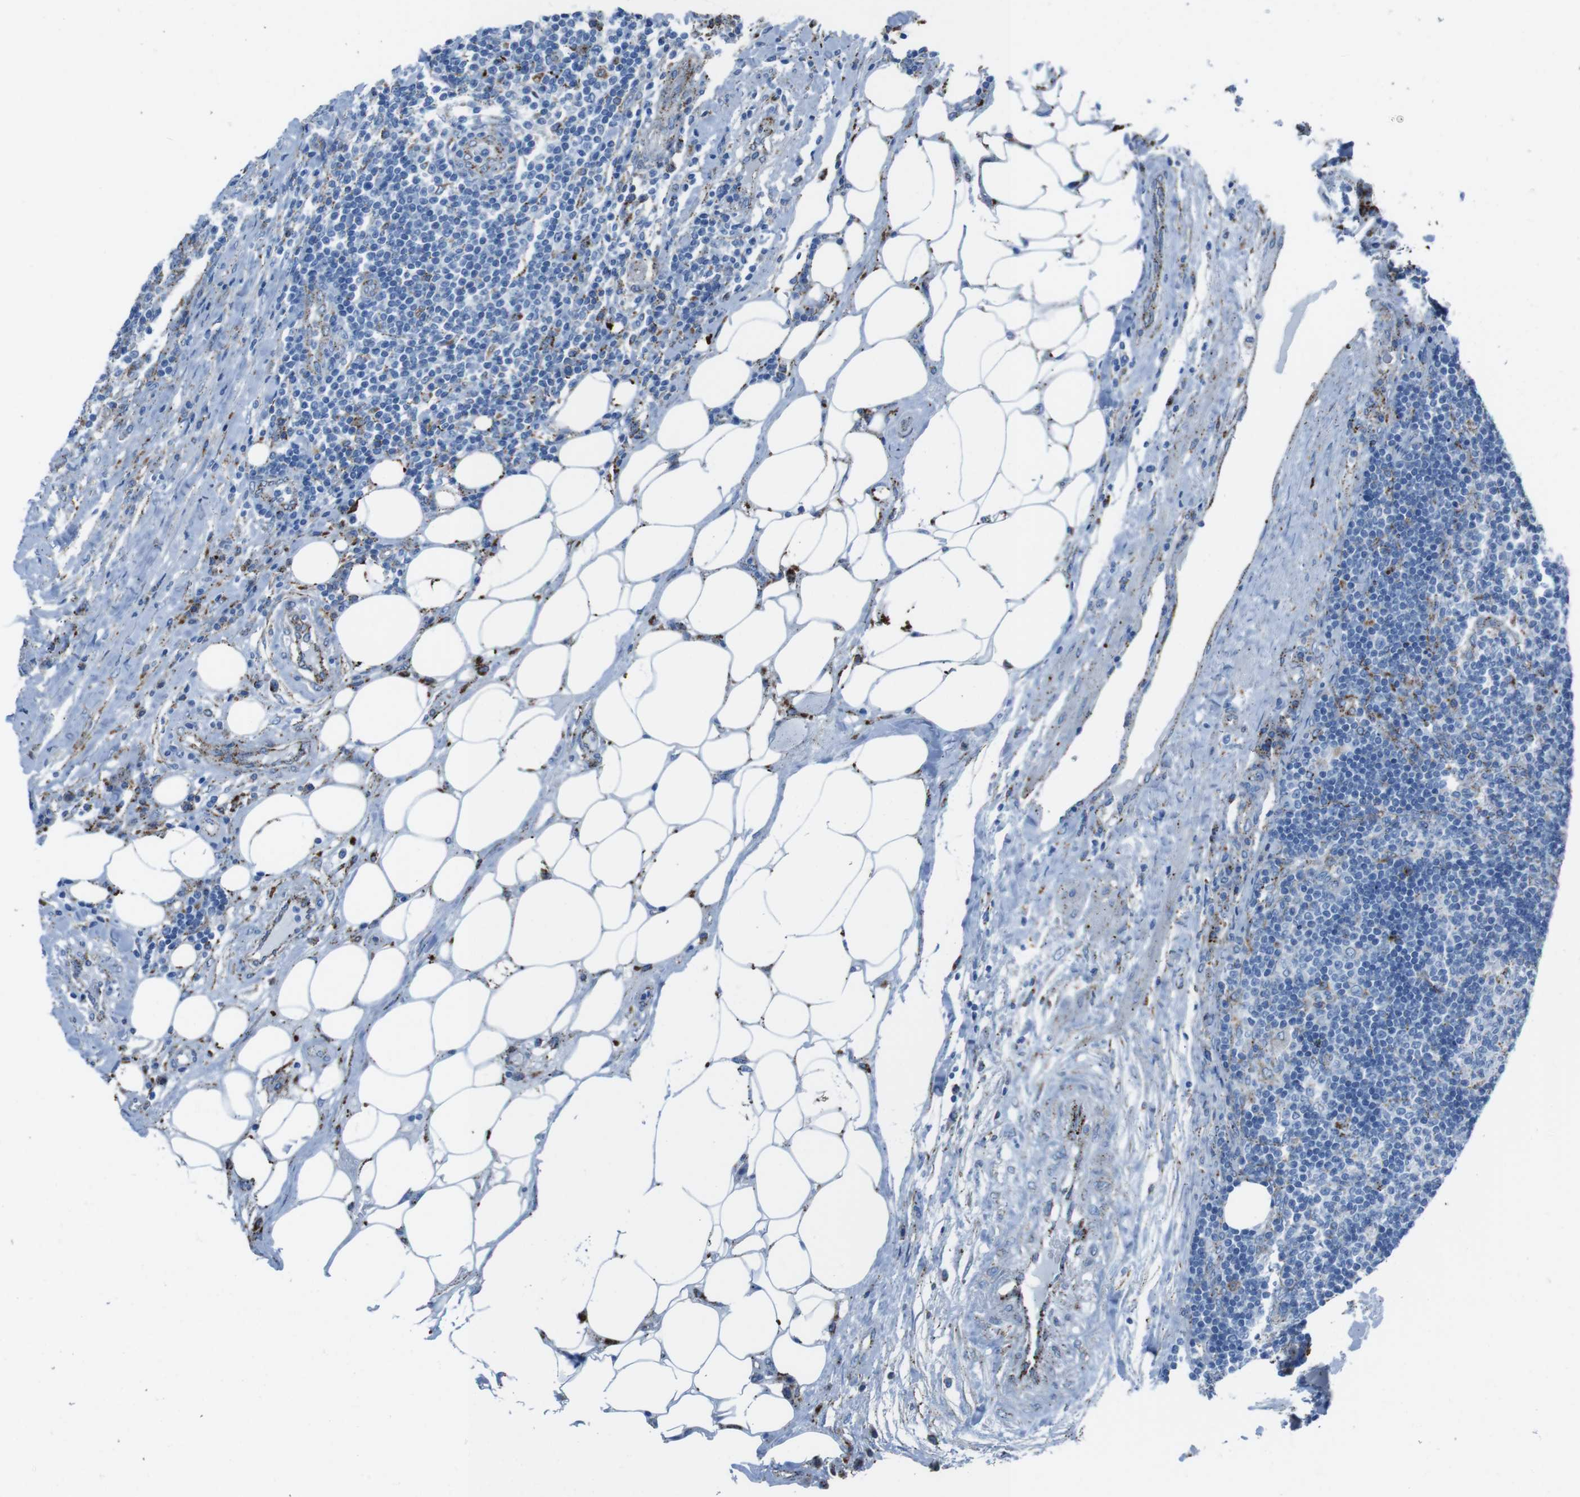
{"staining": {"intensity": "strong", "quantity": "<25%", "location": "cytoplasmic/membranous"}, "tissue": "lymph node", "cell_type": "Germinal center cells", "image_type": "normal", "snomed": [{"axis": "morphology", "description": "Normal tissue, NOS"}, {"axis": "morphology", "description": "Squamous cell carcinoma, metastatic, NOS"}, {"axis": "topography", "description": "Lymph node"}], "caption": "DAB immunohistochemical staining of normal lymph node reveals strong cytoplasmic/membranous protein staining in approximately <25% of germinal center cells.", "gene": "SCARB2", "patient": {"sex": "female", "age": 53}}